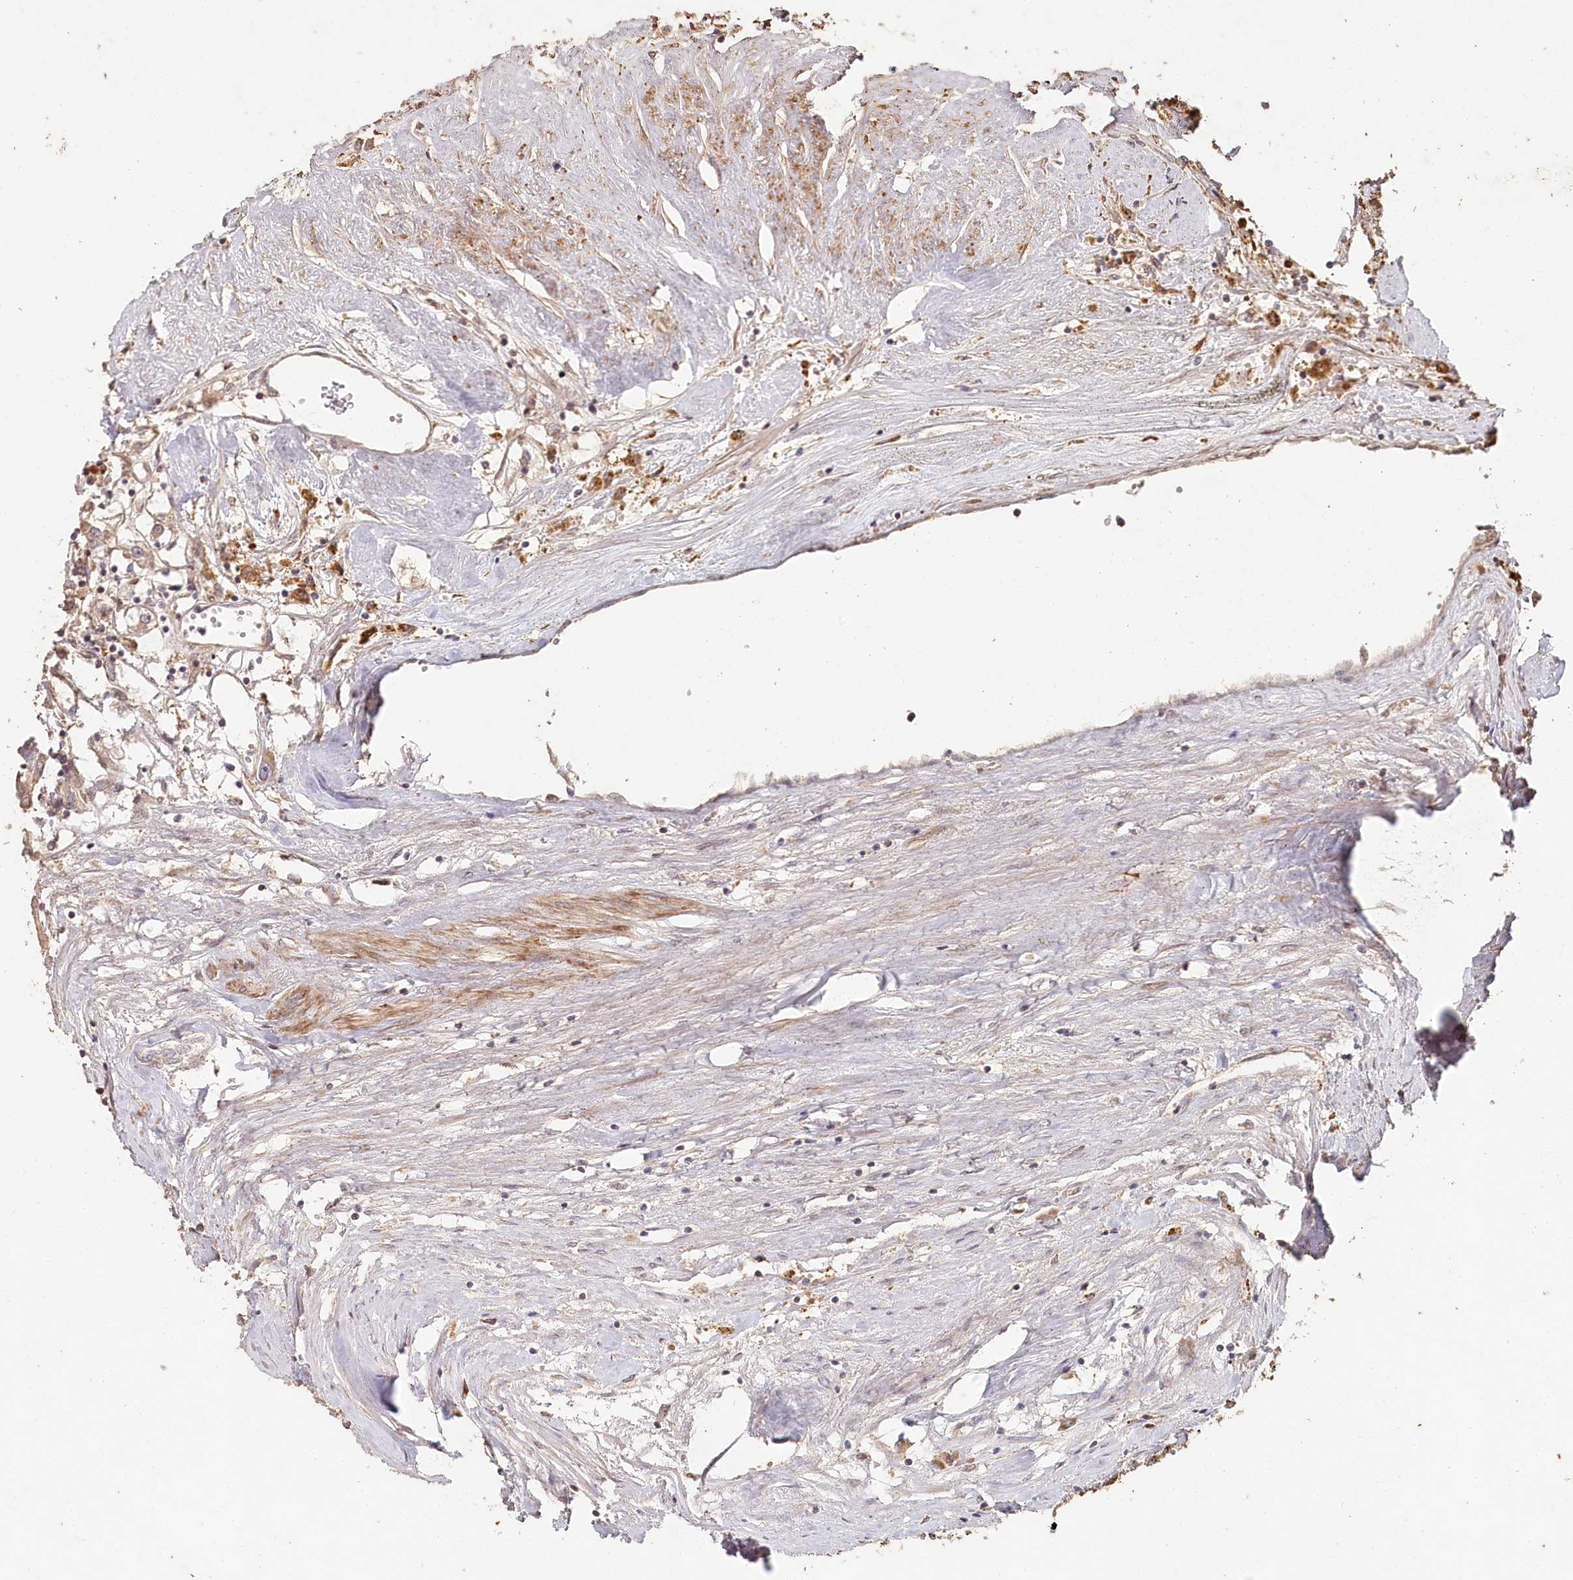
{"staining": {"intensity": "weak", "quantity": "<25%", "location": "cytoplasmic/membranous"}, "tissue": "renal cancer", "cell_type": "Tumor cells", "image_type": "cancer", "snomed": [{"axis": "morphology", "description": "Adenocarcinoma, NOS"}, {"axis": "topography", "description": "Kidney"}], "caption": "A high-resolution histopathology image shows immunohistochemistry (IHC) staining of adenocarcinoma (renal), which demonstrates no significant expression in tumor cells.", "gene": "HAL", "patient": {"sex": "male", "age": 56}}